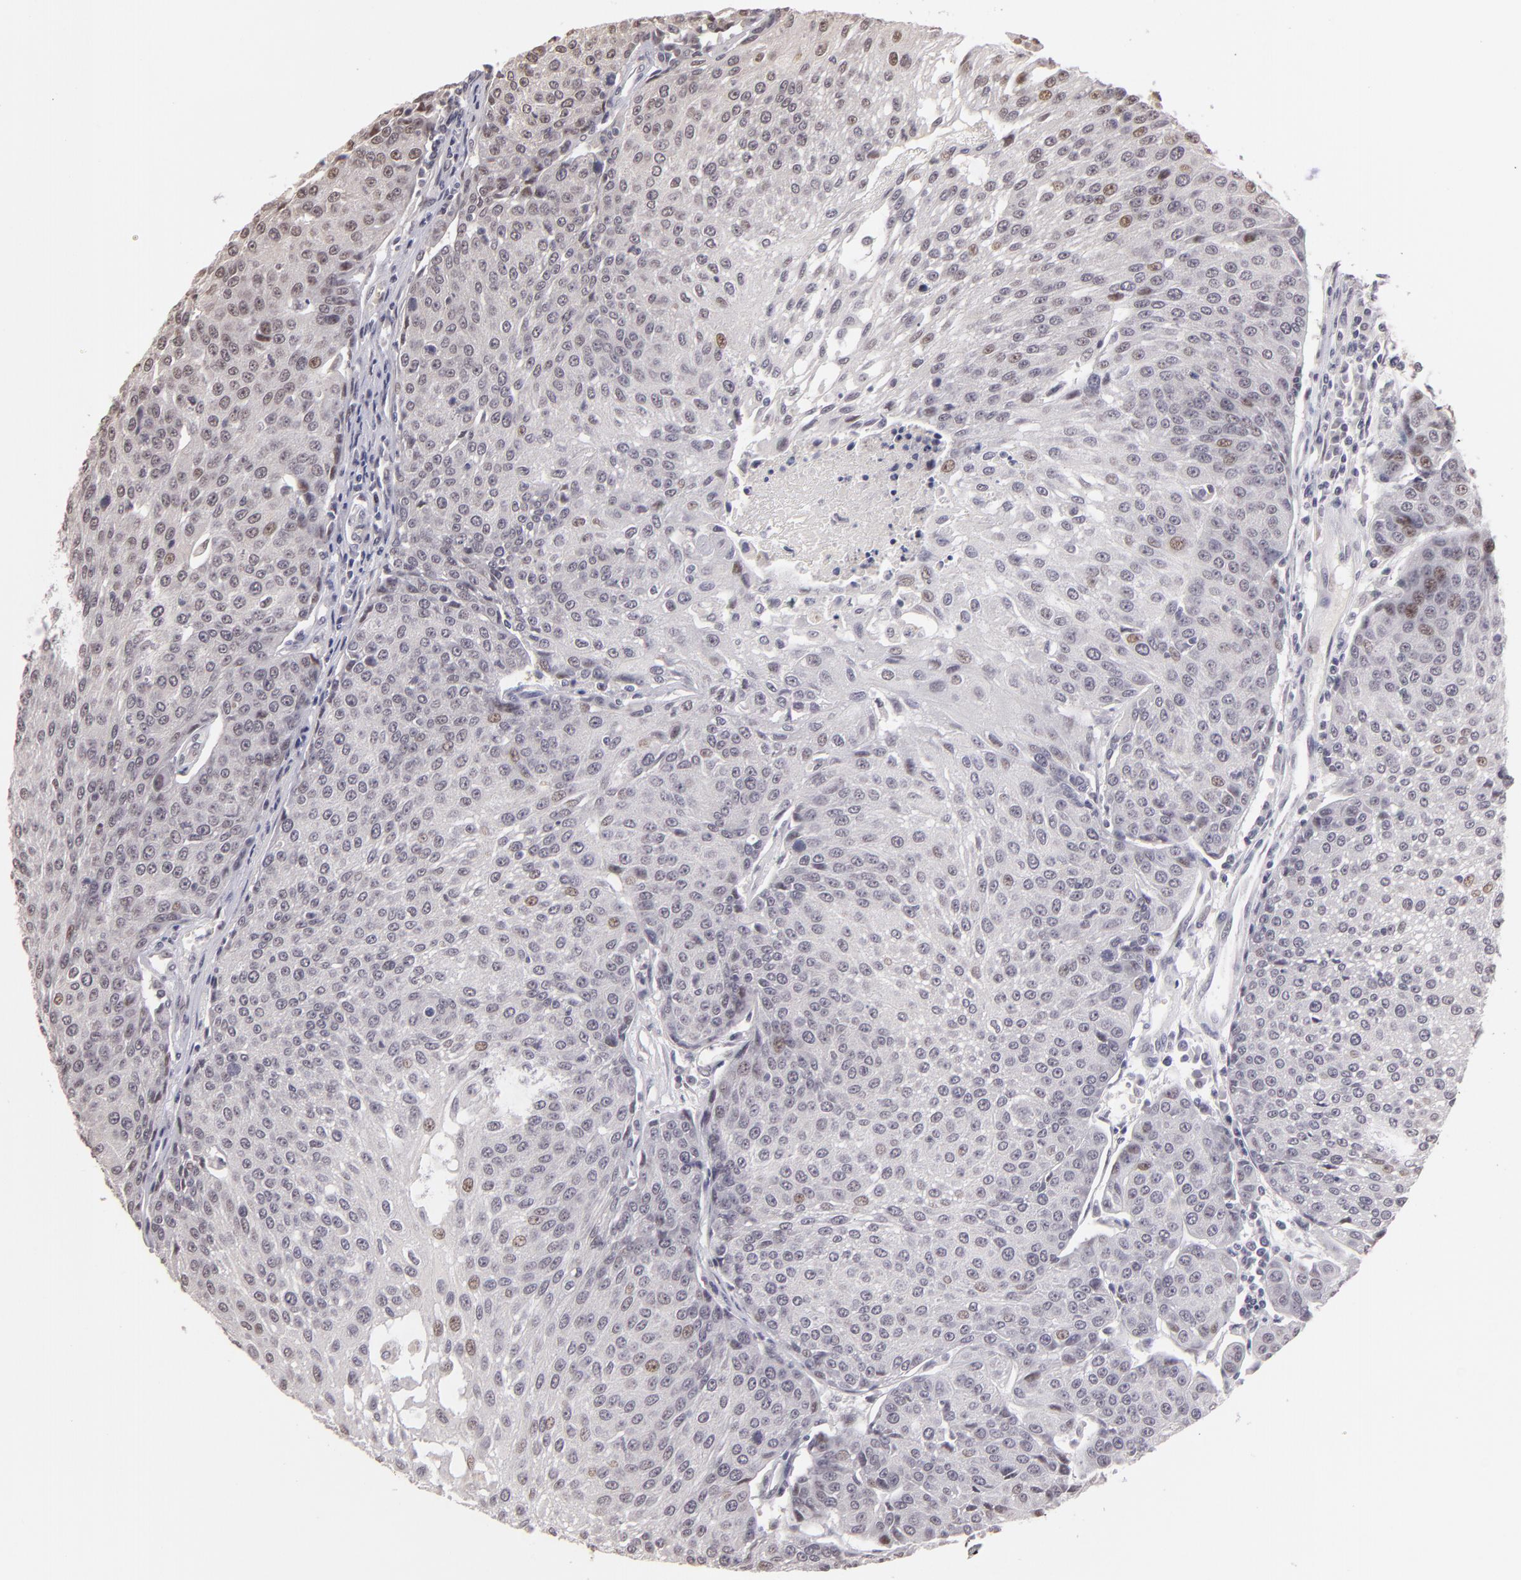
{"staining": {"intensity": "weak", "quantity": "<25%", "location": "nuclear"}, "tissue": "urothelial cancer", "cell_type": "Tumor cells", "image_type": "cancer", "snomed": [{"axis": "morphology", "description": "Urothelial carcinoma, High grade"}, {"axis": "topography", "description": "Urinary bladder"}], "caption": "An IHC image of urothelial carcinoma (high-grade) is shown. There is no staining in tumor cells of urothelial carcinoma (high-grade). Brightfield microscopy of IHC stained with DAB (3,3'-diaminobenzidine) (brown) and hematoxylin (blue), captured at high magnification.", "gene": "RARB", "patient": {"sex": "female", "age": 85}}